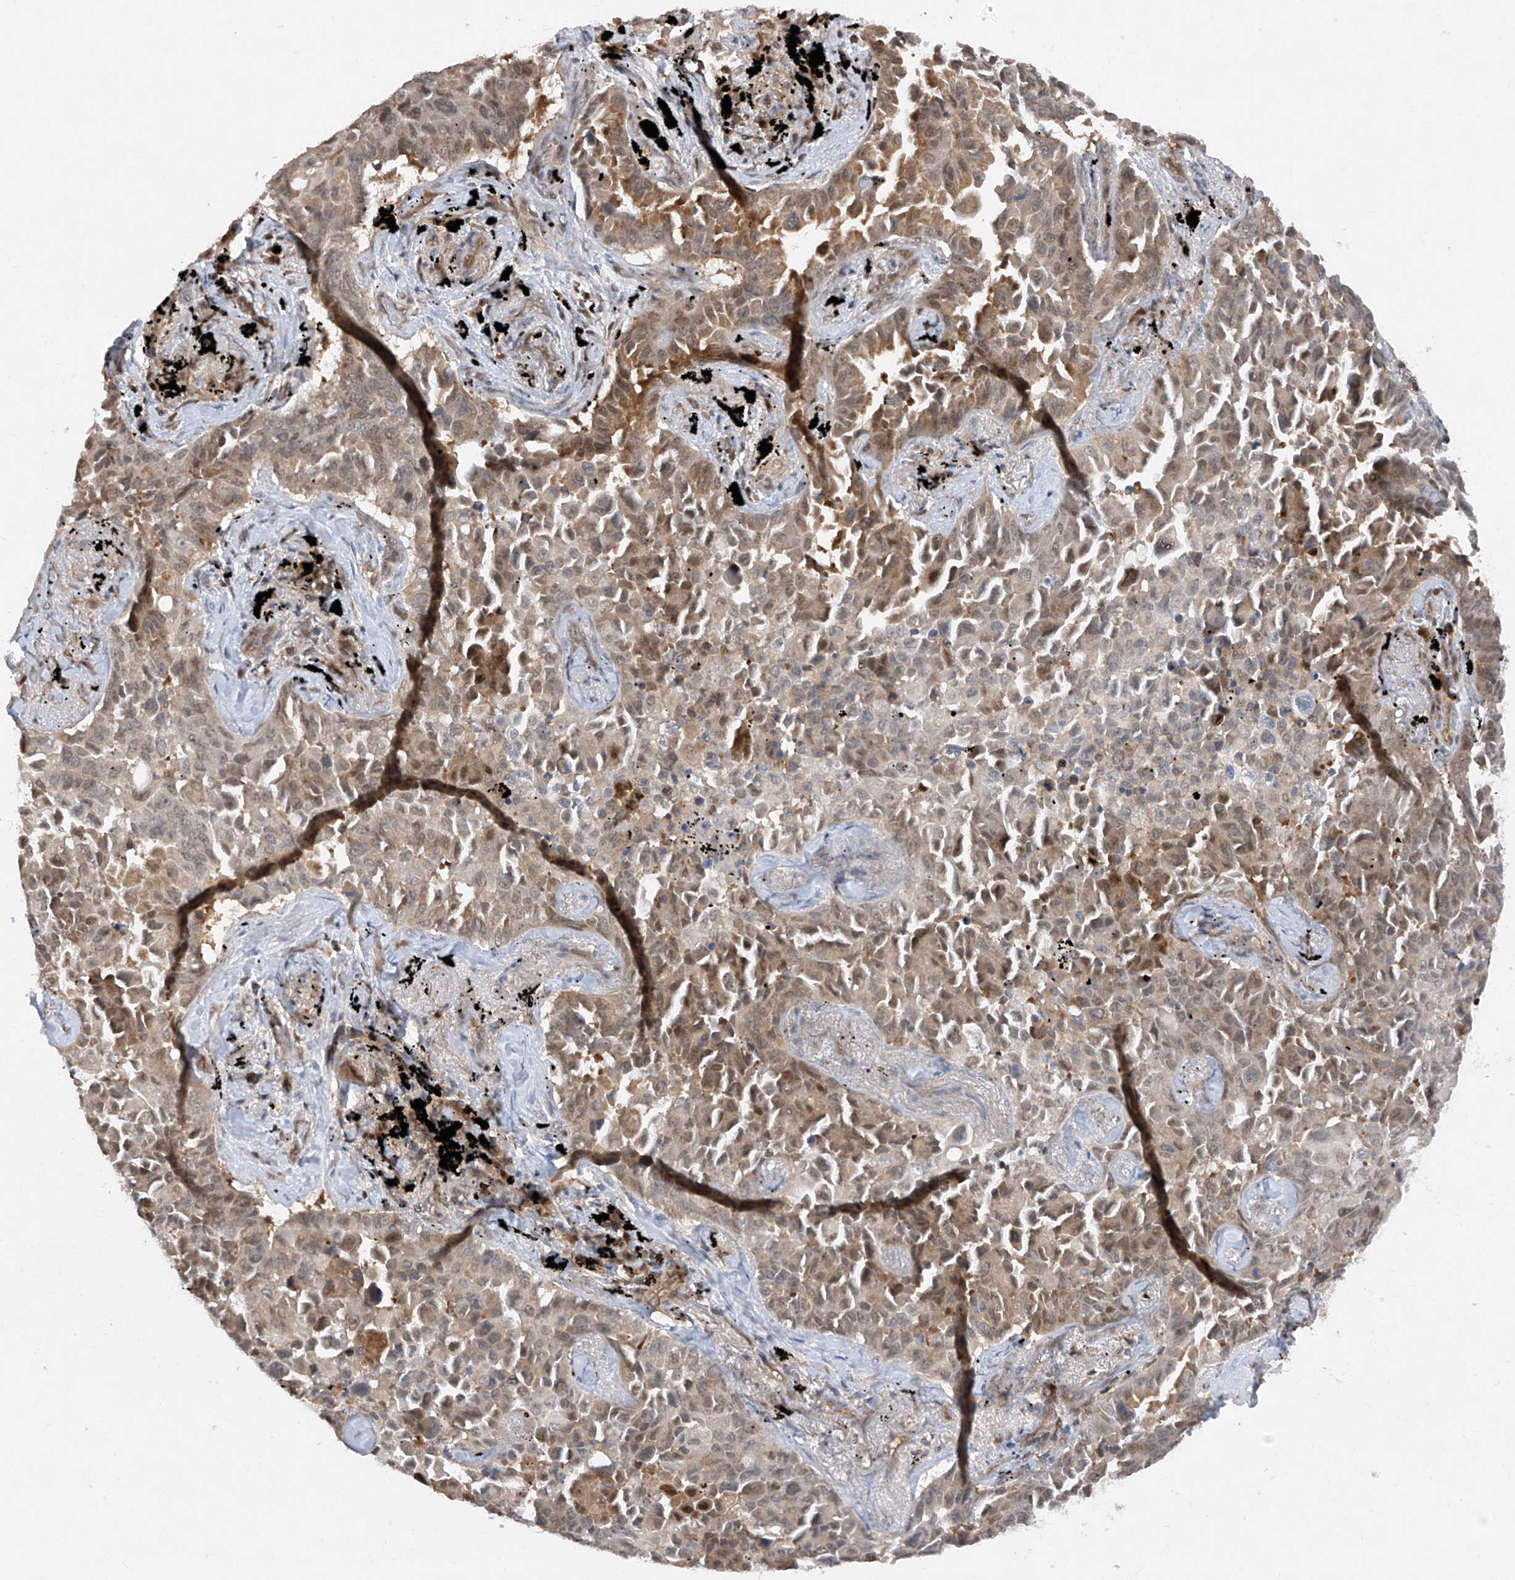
{"staining": {"intensity": "moderate", "quantity": "25%-75%", "location": "cytoplasmic/membranous,nuclear"}, "tissue": "lung cancer", "cell_type": "Tumor cells", "image_type": "cancer", "snomed": [{"axis": "morphology", "description": "Adenocarcinoma, NOS"}, {"axis": "topography", "description": "Lung"}], "caption": "Immunohistochemistry image of lung cancer stained for a protein (brown), which displays medium levels of moderate cytoplasmic/membranous and nuclear staining in about 25%-75% of tumor cells.", "gene": "ZNF358", "patient": {"sex": "female", "age": 67}}